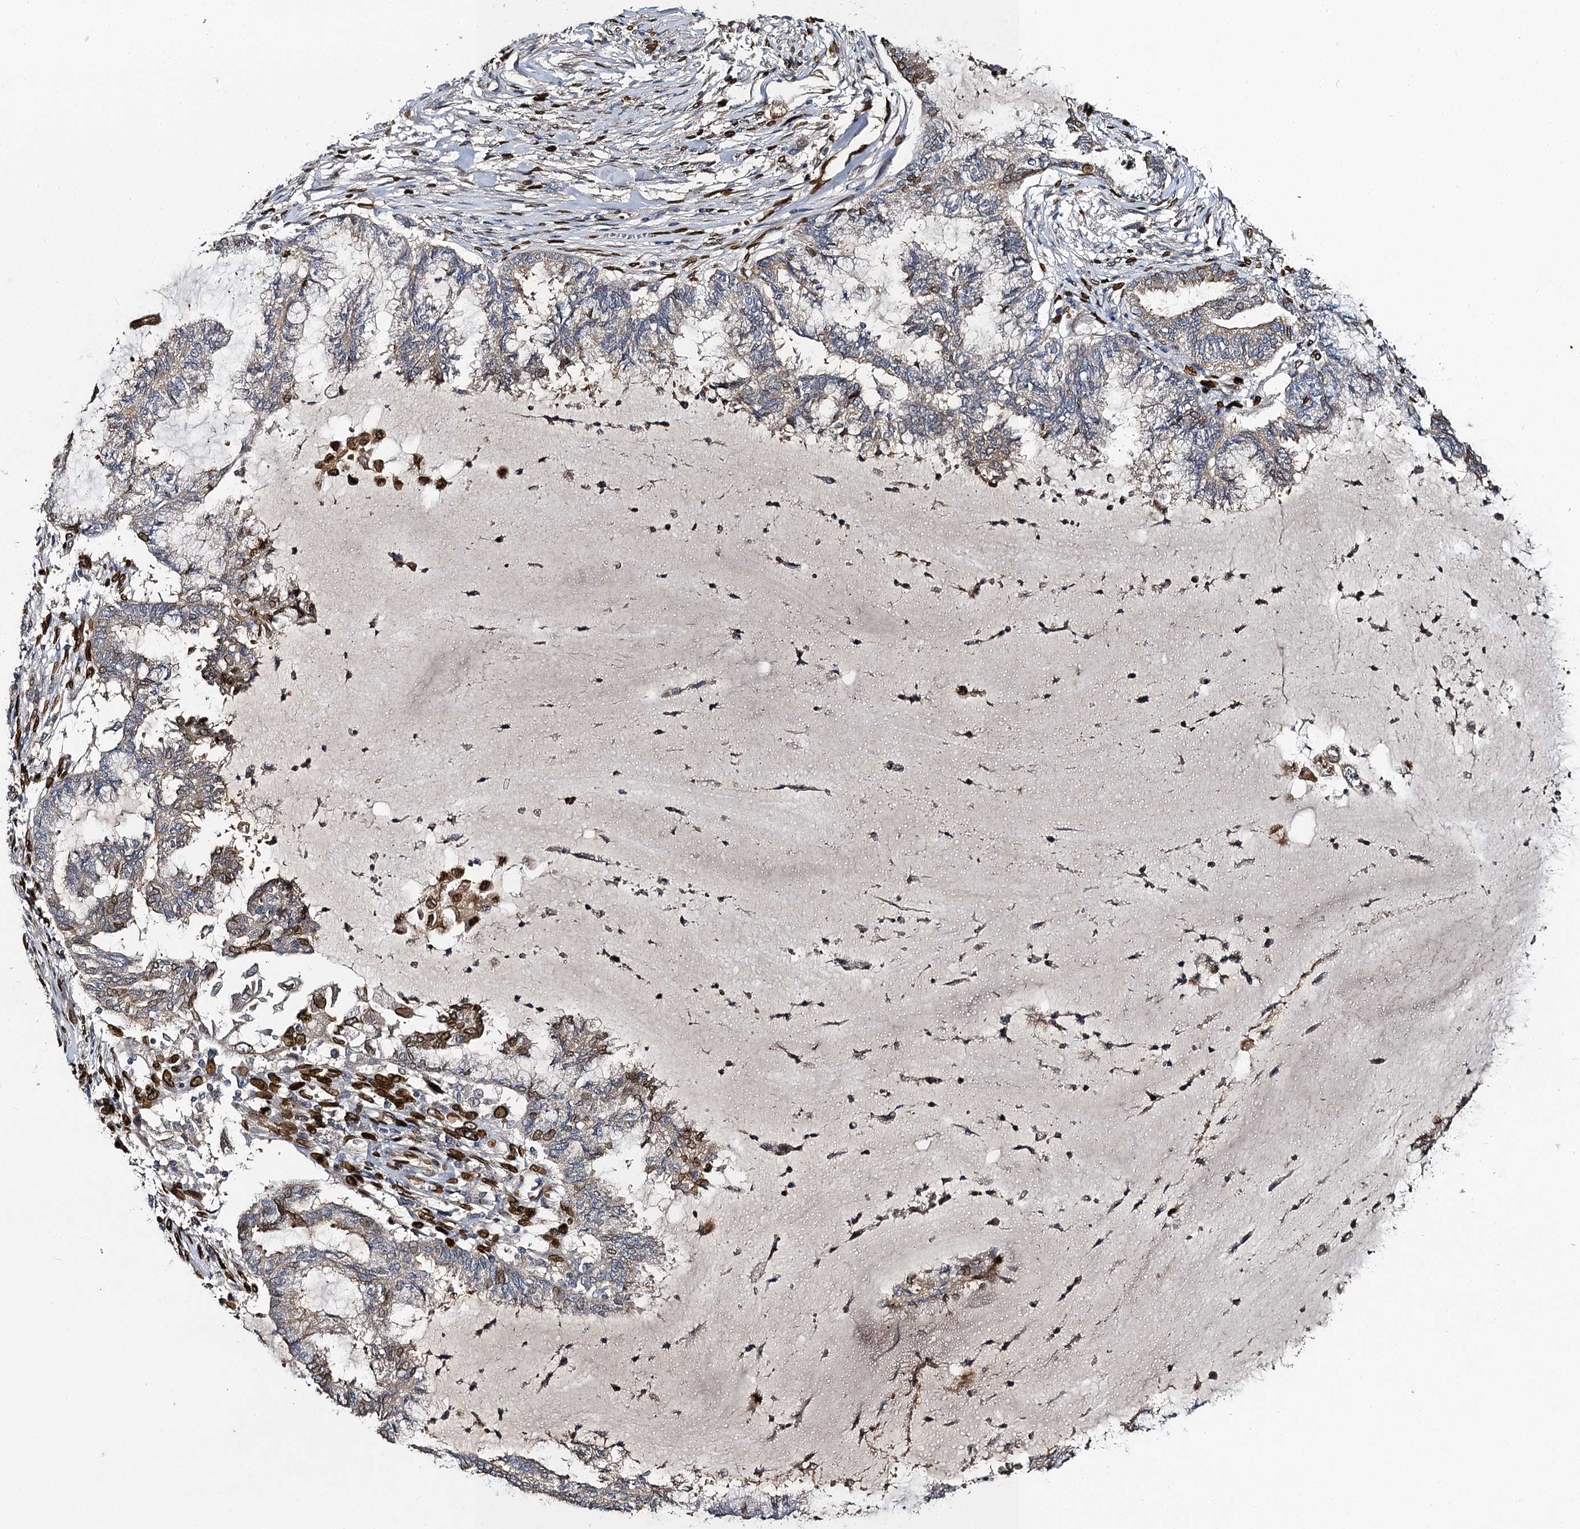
{"staining": {"intensity": "moderate", "quantity": "<25%", "location": "nuclear"}, "tissue": "endometrial cancer", "cell_type": "Tumor cells", "image_type": "cancer", "snomed": [{"axis": "morphology", "description": "Adenocarcinoma, NOS"}, {"axis": "topography", "description": "Endometrium"}], "caption": "Protein expression analysis of endometrial cancer (adenocarcinoma) exhibits moderate nuclear staining in about <25% of tumor cells.", "gene": "SLC11A2", "patient": {"sex": "female", "age": 86}}